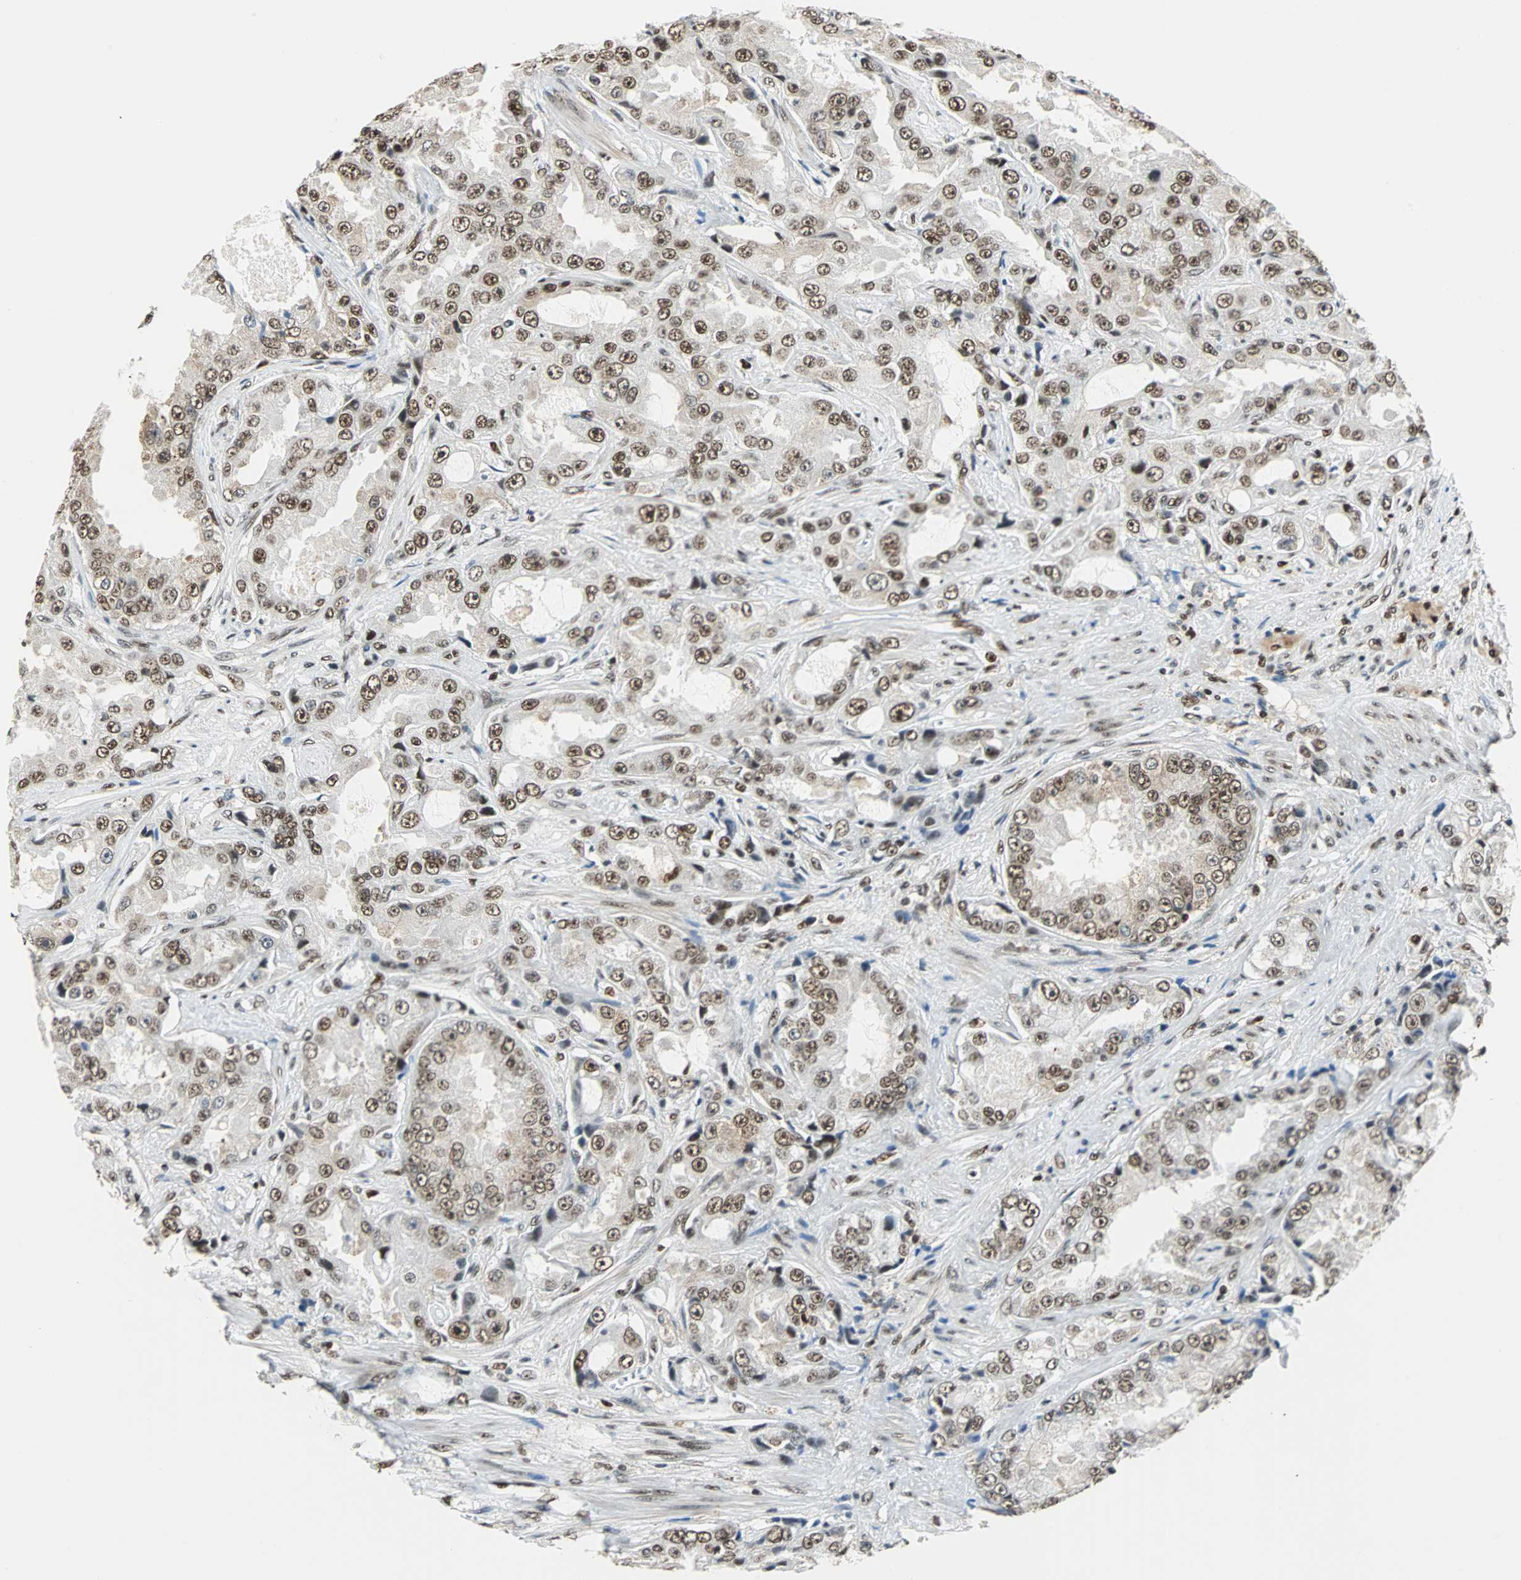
{"staining": {"intensity": "moderate", "quantity": ">75%", "location": "cytoplasmic/membranous,nuclear"}, "tissue": "prostate cancer", "cell_type": "Tumor cells", "image_type": "cancer", "snomed": [{"axis": "morphology", "description": "Adenocarcinoma, High grade"}, {"axis": "topography", "description": "Prostate"}], "caption": "This photomicrograph reveals immunohistochemistry staining of human prostate cancer (adenocarcinoma (high-grade)), with medium moderate cytoplasmic/membranous and nuclear staining in about >75% of tumor cells.", "gene": "XRCC4", "patient": {"sex": "male", "age": 73}}